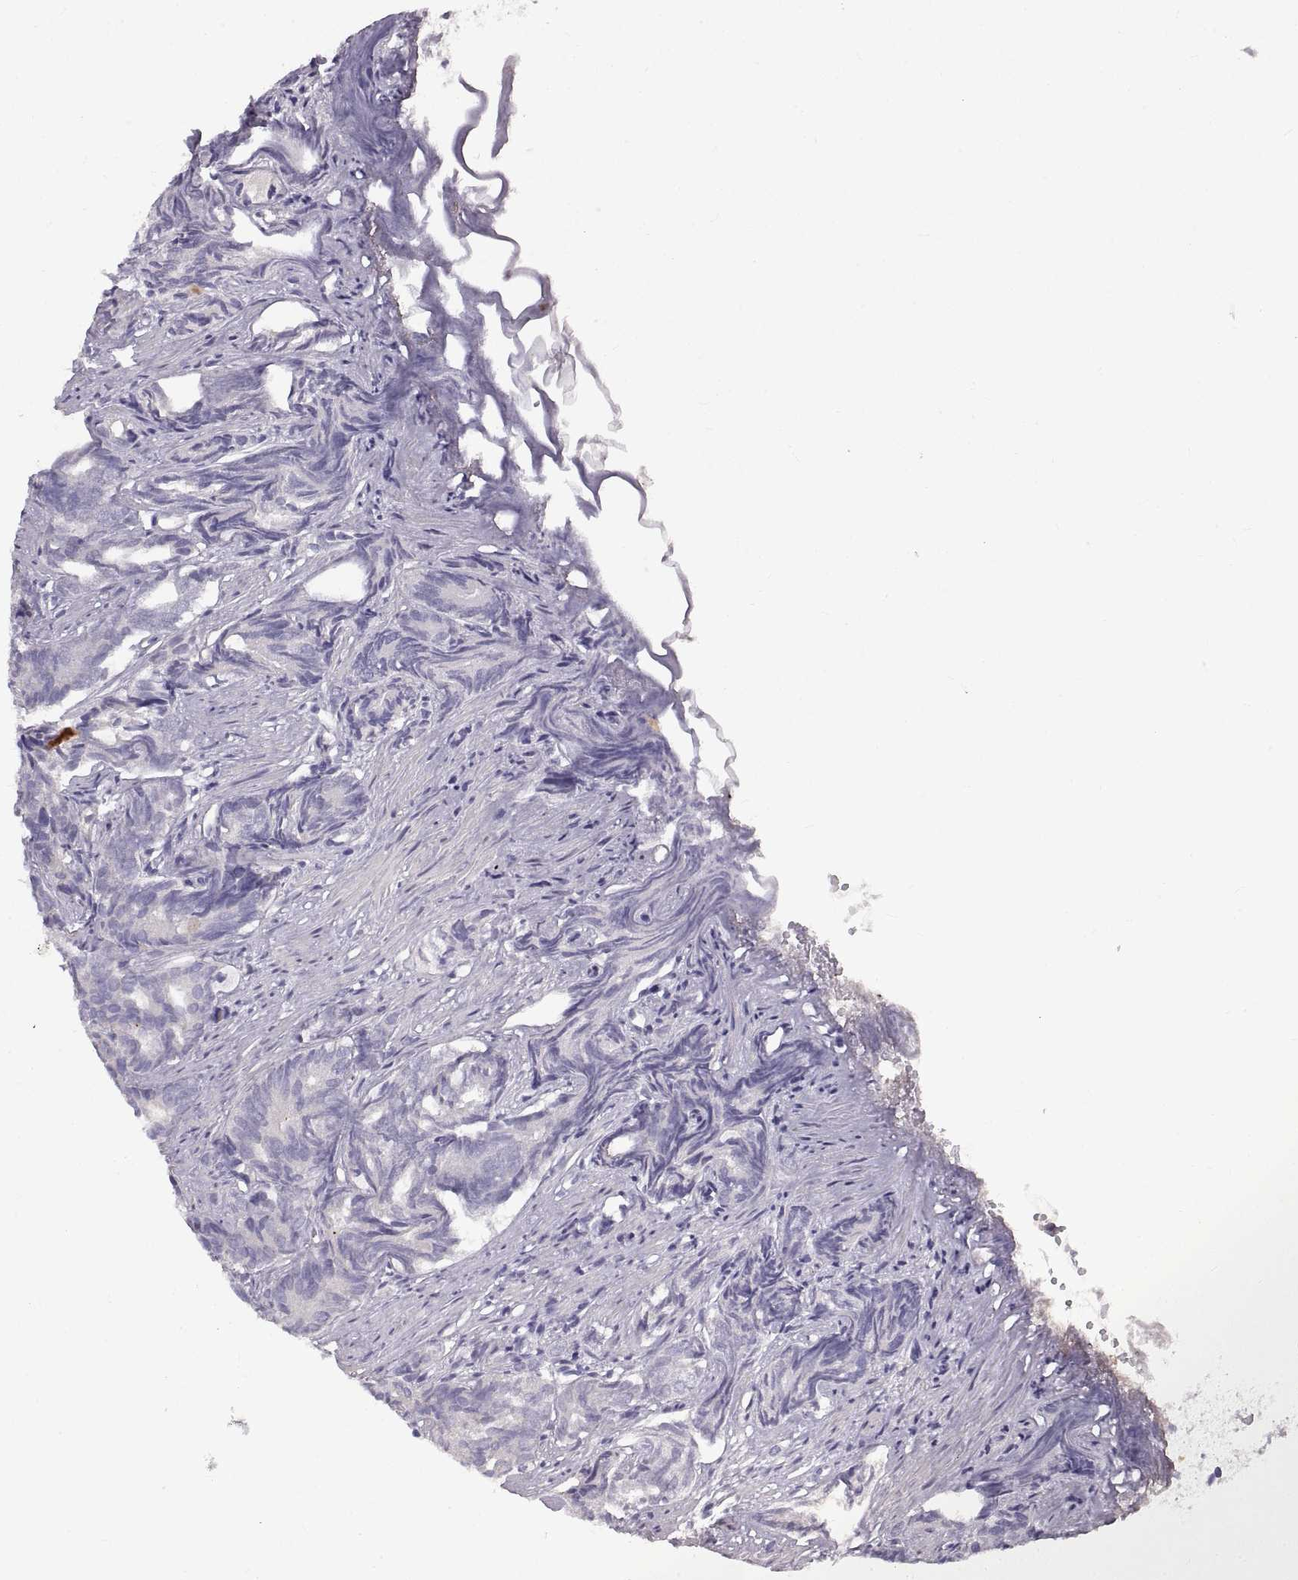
{"staining": {"intensity": "negative", "quantity": "none", "location": "none"}, "tissue": "prostate cancer", "cell_type": "Tumor cells", "image_type": "cancer", "snomed": [{"axis": "morphology", "description": "Adenocarcinoma, High grade"}, {"axis": "topography", "description": "Prostate"}], "caption": "Immunohistochemistry micrograph of neoplastic tissue: human prostate high-grade adenocarcinoma stained with DAB (3,3'-diaminobenzidine) shows no significant protein positivity in tumor cells.", "gene": "ADAM32", "patient": {"sex": "male", "age": 84}}